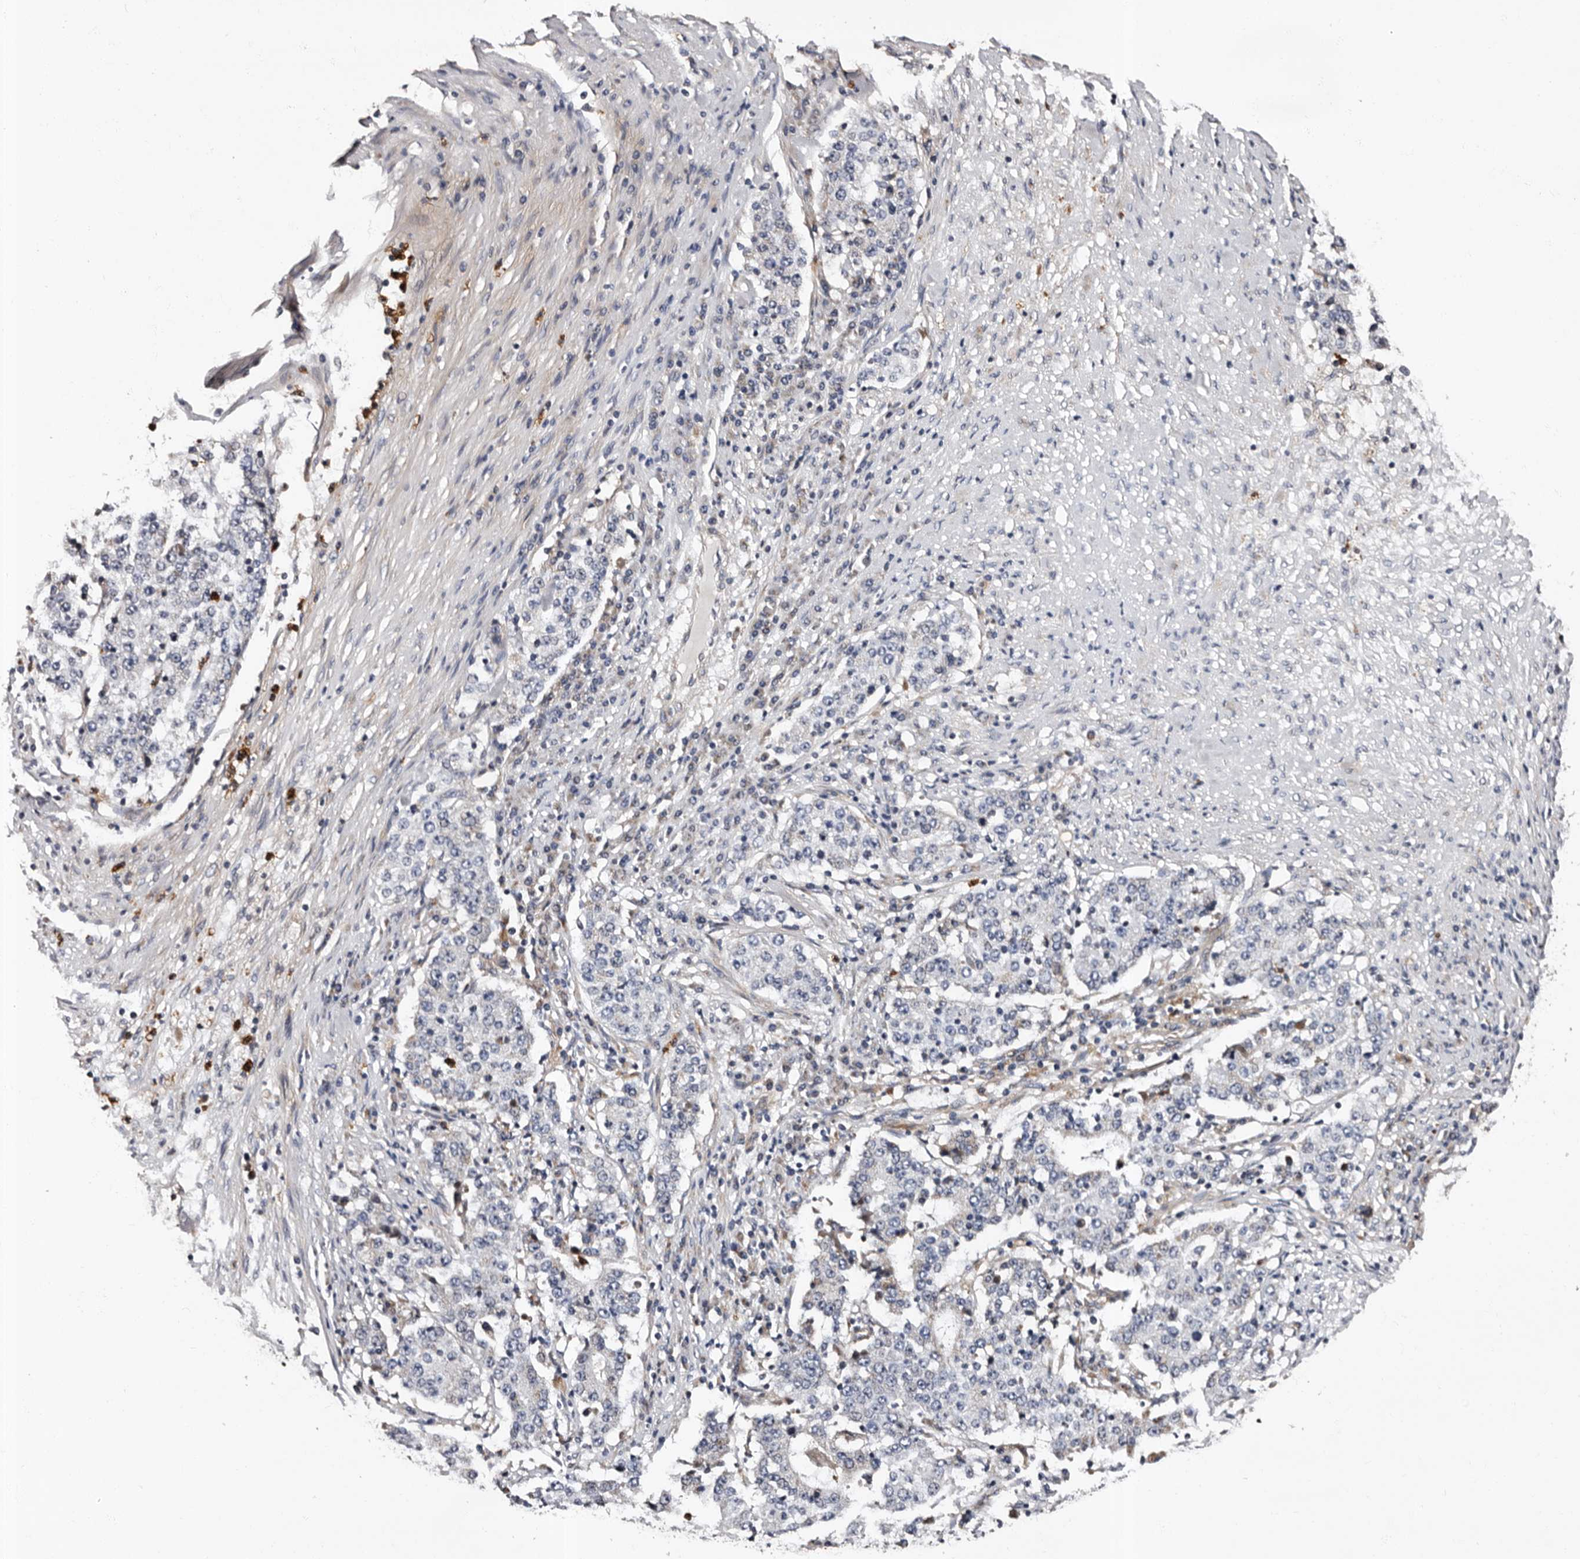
{"staining": {"intensity": "negative", "quantity": "none", "location": "none"}, "tissue": "stomach cancer", "cell_type": "Tumor cells", "image_type": "cancer", "snomed": [{"axis": "morphology", "description": "Adenocarcinoma, NOS"}, {"axis": "topography", "description": "Stomach"}], "caption": "An image of adenocarcinoma (stomach) stained for a protein demonstrates no brown staining in tumor cells.", "gene": "ADCK5", "patient": {"sex": "male", "age": 59}}